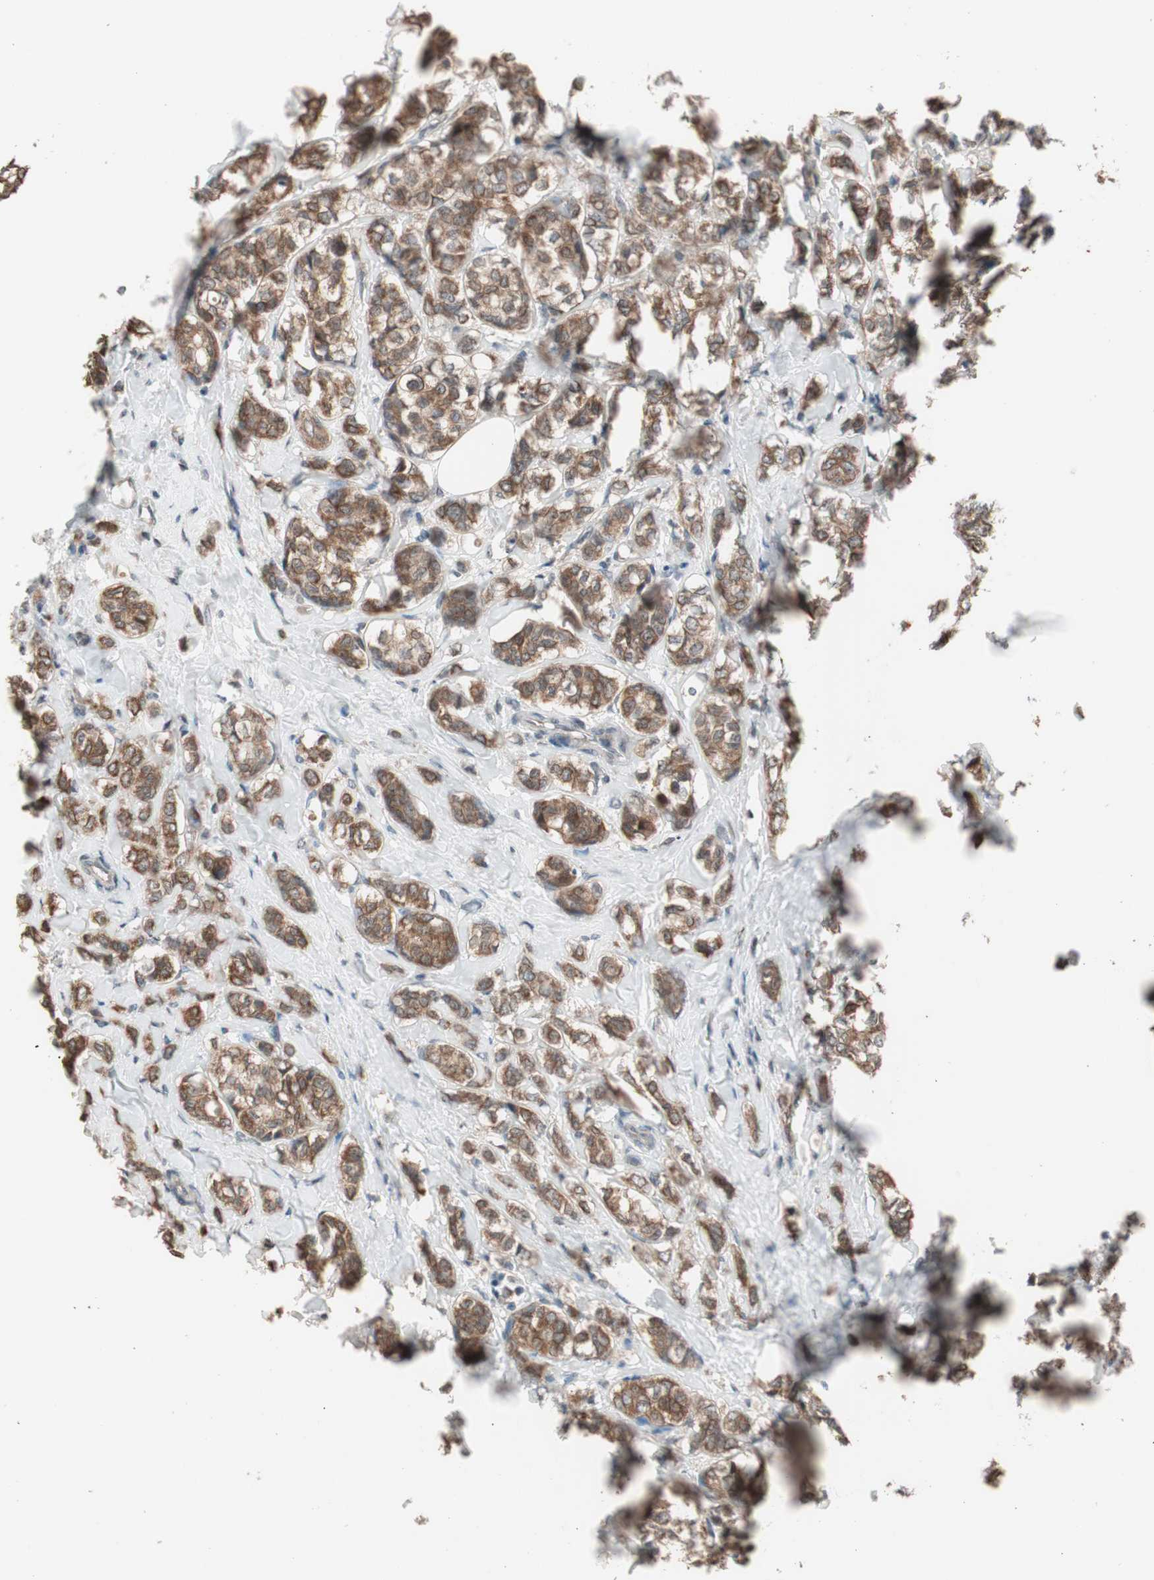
{"staining": {"intensity": "moderate", "quantity": ">75%", "location": "cytoplasmic/membranous"}, "tissue": "breast cancer", "cell_type": "Tumor cells", "image_type": "cancer", "snomed": [{"axis": "morphology", "description": "Lobular carcinoma"}, {"axis": "topography", "description": "Breast"}], "caption": "This is an image of immunohistochemistry staining of breast cancer, which shows moderate positivity in the cytoplasmic/membranous of tumor cells.", "gene": "FBXO5", "patient": {"sex": "female", "age": 60}}